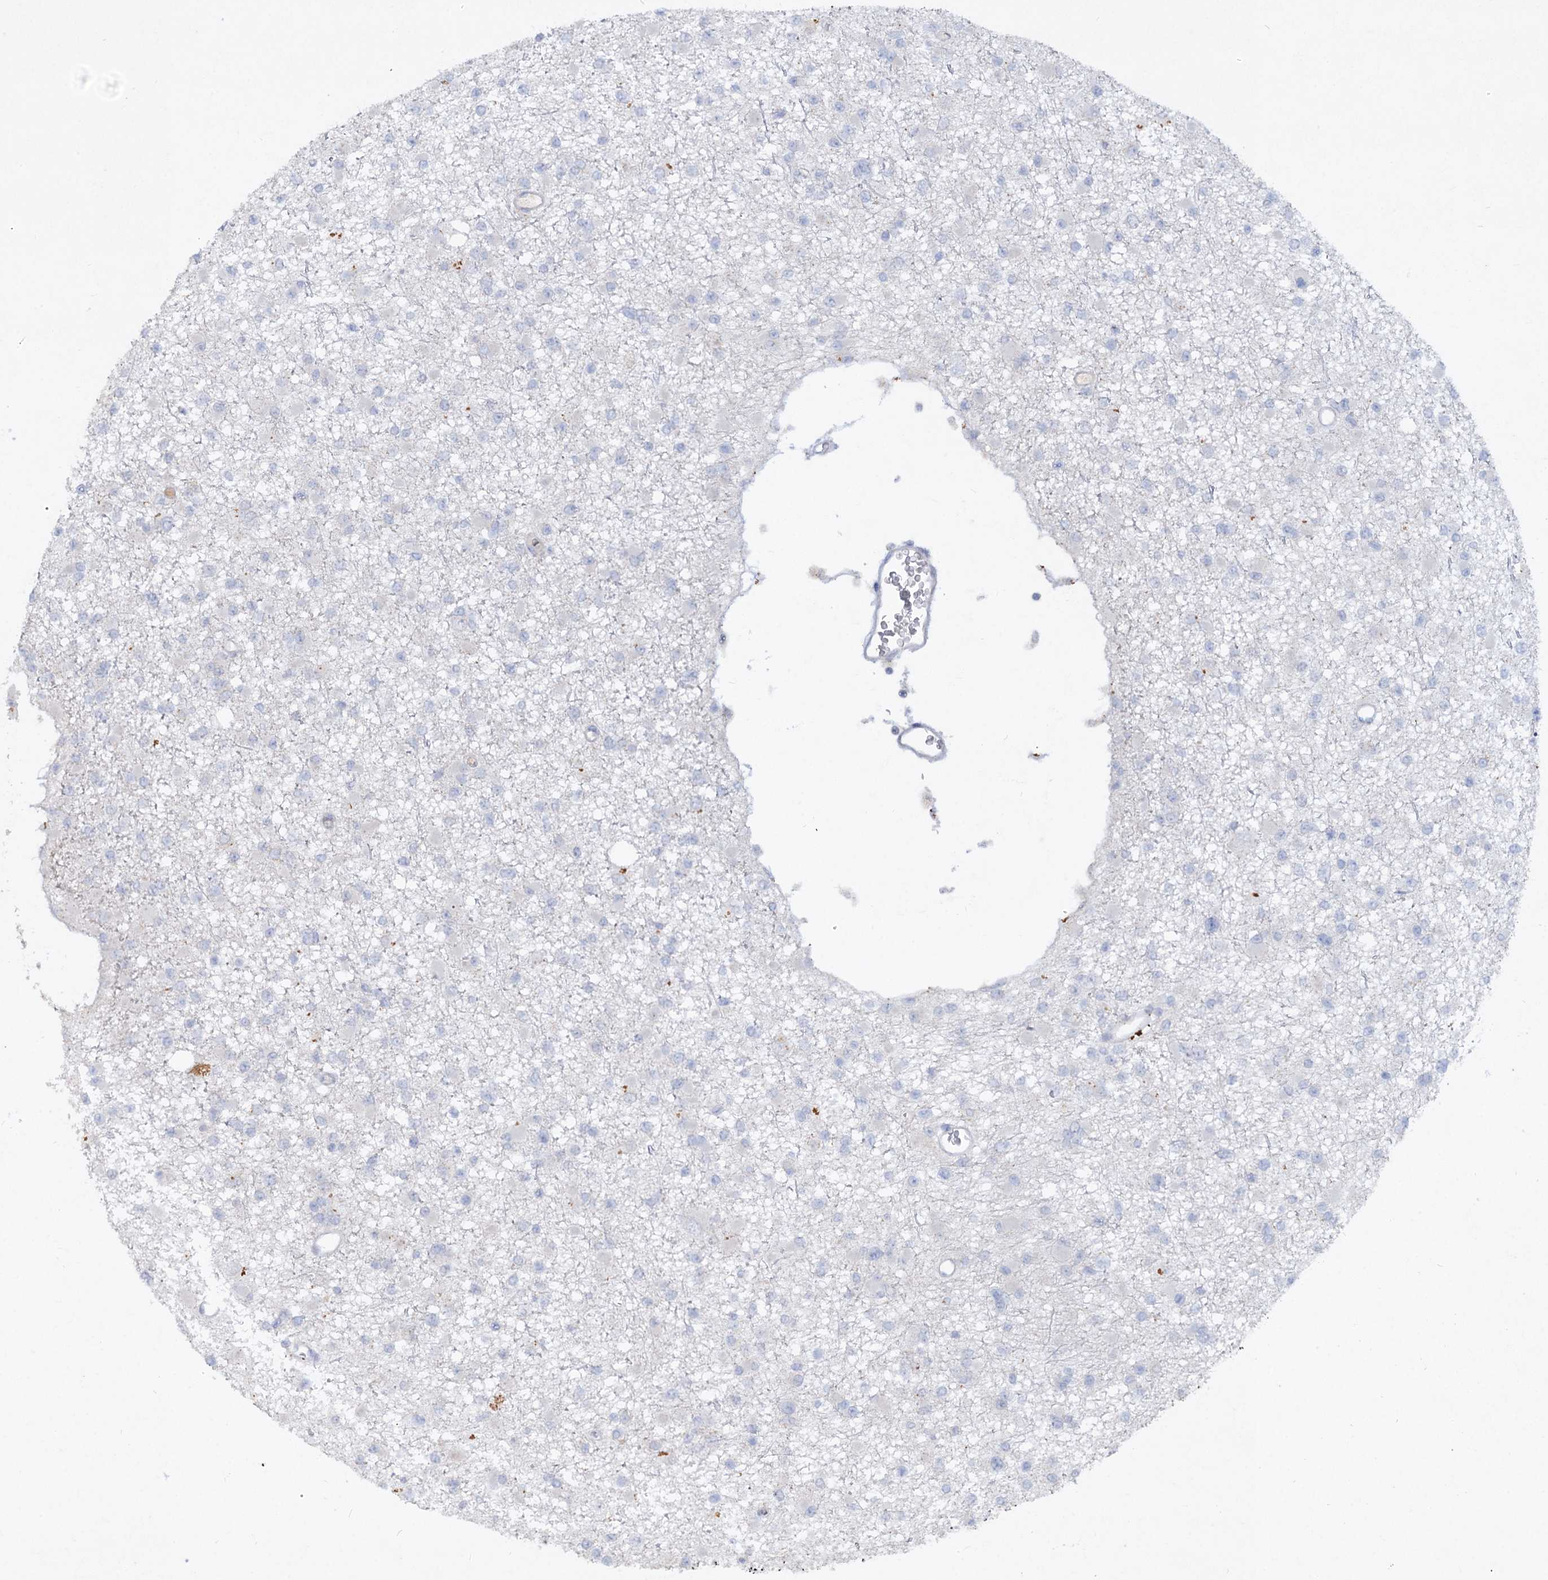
{"staining": {"intensity": "negative", "quantity": "none", "location": "none"}, "tissue": "glioma", "cell_type": "Tumor cells", "image_type": "cancer", "snomed": [{"axis": "morphology", "description": "Glioma, malignant, Low grade"}, {"axis": "topography", "description": "Brain"}], "caption": "This micrograph is of malignant low-grade glioma stained with immunohistochemistry (IHC) to label a protein in brown with the nuclei are counter-stained blue. There is no expression in tumor cells. The staining is performed using DAB (3,3'-diaminobenzidine) brown chromogen with nuclei counter-stained in using hematoxylin.", "gene": "ATP4A", "patient": {"sex": "female", "age": 22}}